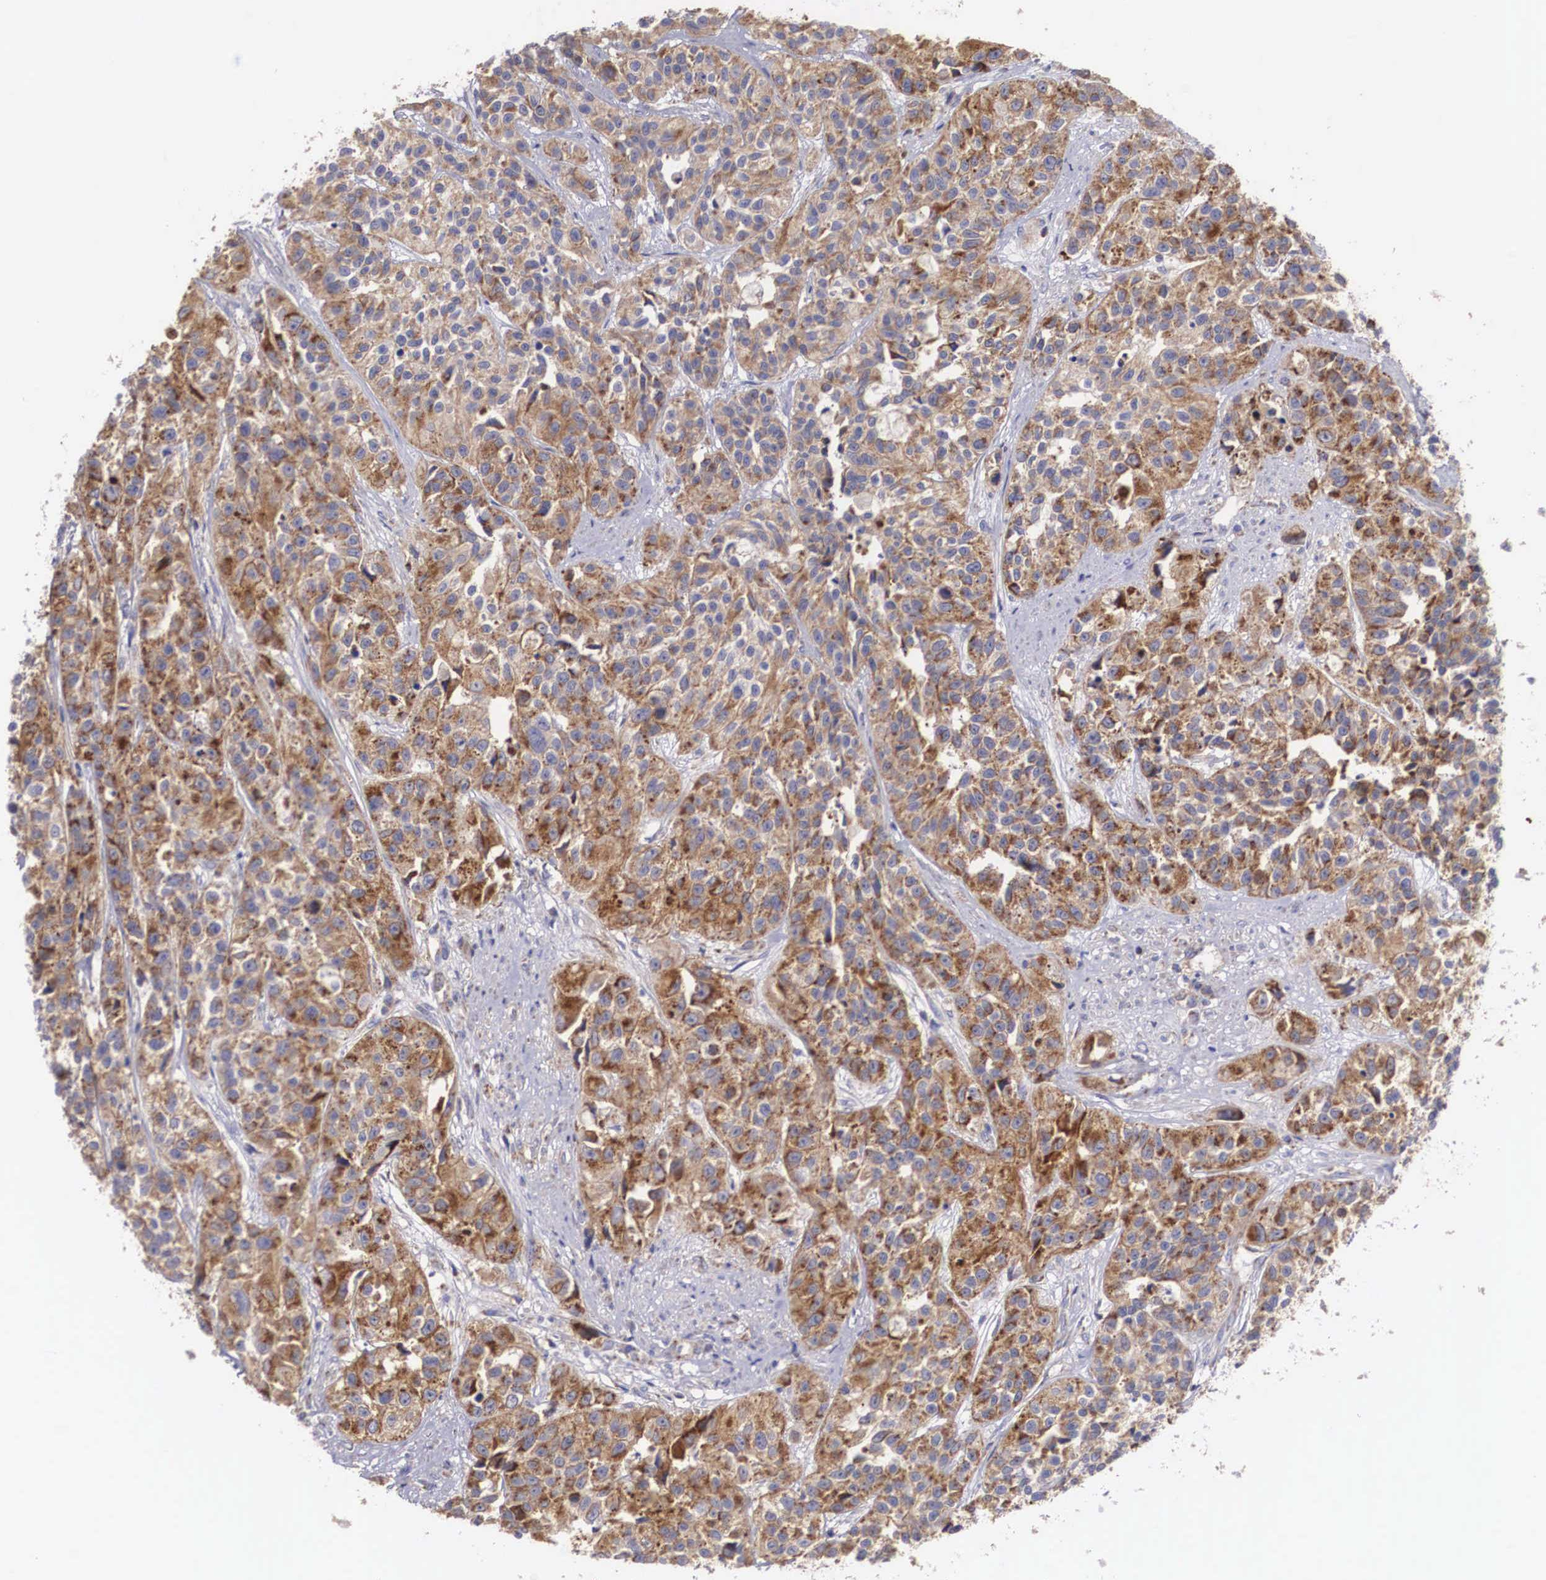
{"staining": {"intensity": "moderate", "quantity": ">75%", "location": "cytoplasmic/membranous"}, "tissue": "urothelial cancer", "cell_type": "Tumor cells", "image_type": "cancer", "snomed": [{"axis": "morphology", "description": "Urothelial carcinoma, High grade"}, {"axis": "topography", "description": "Urinary bladder"}], "caption": "Moderate cytoplasmic/membranous expression for a protein is seen in approximately >75% of tumor cells of urothelial cancer using IHC.", "gene": "XPNPEP3", "patient": {"sex": "female", "age": 81}}